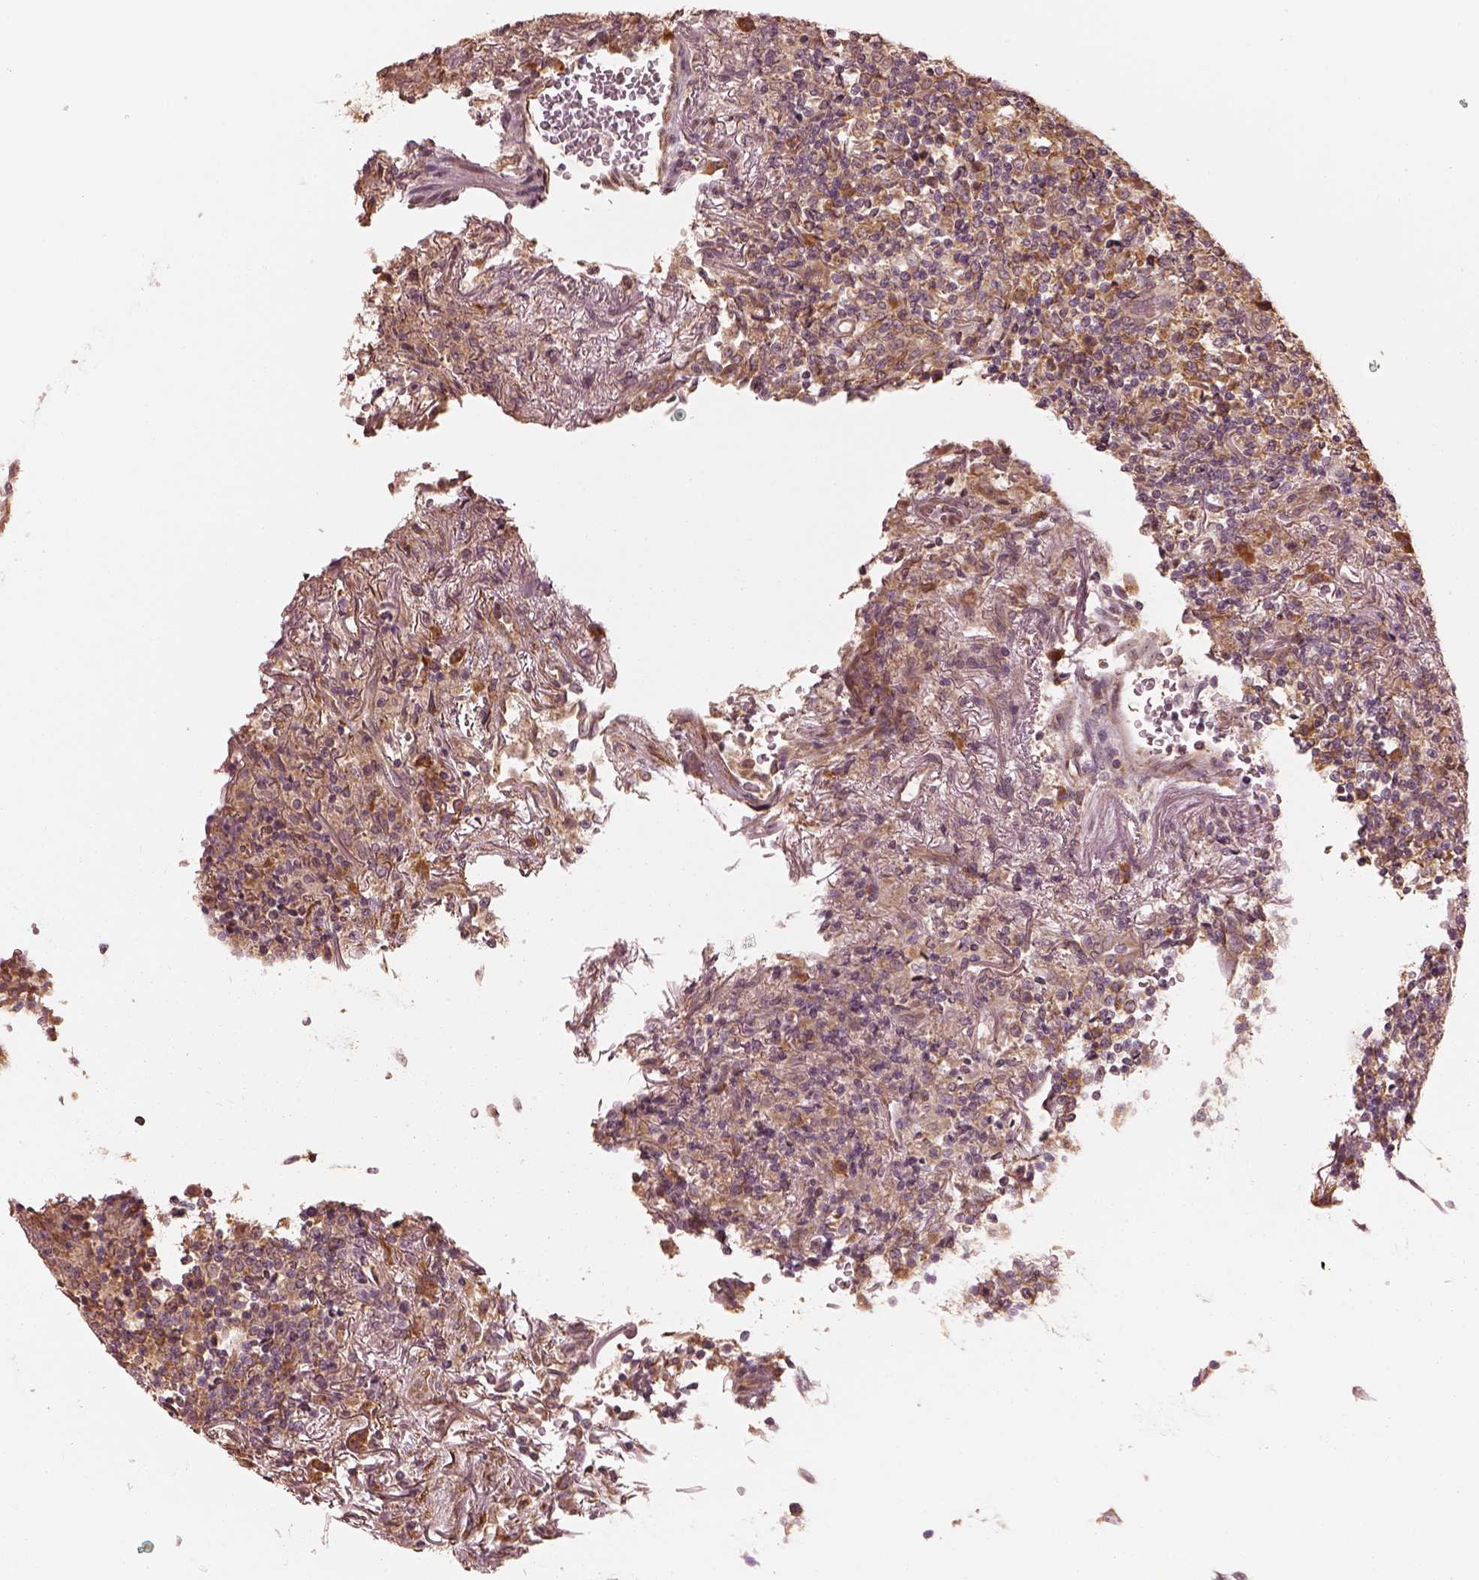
{"staining": {"intensity": "moderate", "quantity": ">75%", "location": "cytoplasmic/membranous"}, "tissue": "lymphoma", "cell_type": "Tumor cells", "image_type": "cancer", "snomed": [{"axis": "morphology", "description": "Malignant lymphoma, non-Hodgkin's type, High grade"}, {"axis": "topography", "description": "Lung"}], "caption": "High-magnification brightfield microscopy of malignant lymphoma, non-Hodgkin's type (high-grade) stained with DAB (3,3'-diaminobenzidine) (brown) and counterstained with hematoxylin (blue). tumor cells exhibit moderate cytoplasmic/membranous positivity is appreciated in about>75% of cells.", "gene": "RPS5", "patient": {"sex": "male", "age": 79}}